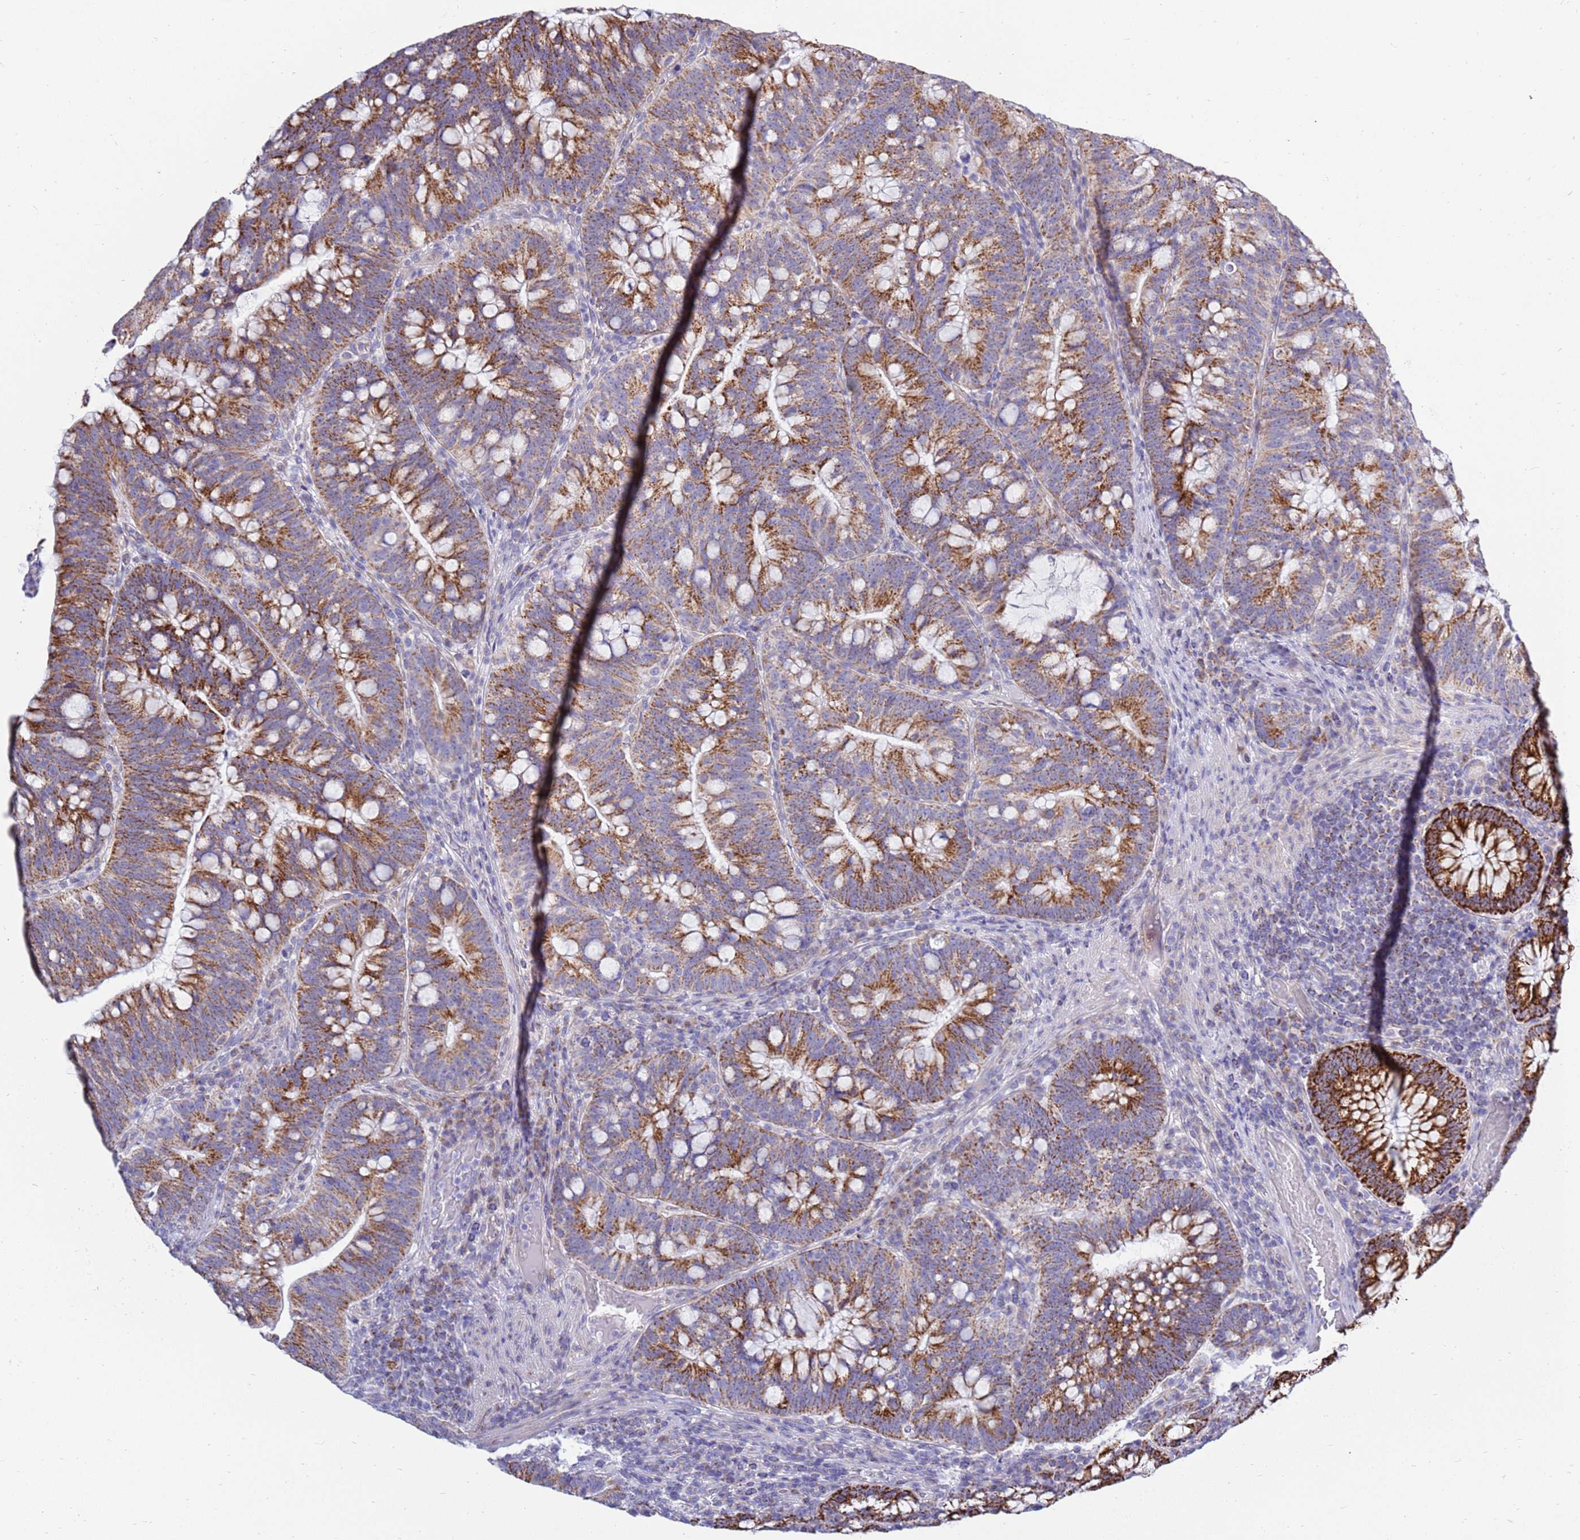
{"staining": {"intensity": "strong", "quantity": ">75%", "location": "cytoplasmic/membranous"}, "tissue": "colorectal cancer", "cell_type": "Tumor cells", "image_type": "cancer", "snomed": [{"axis": "morphology", "description": "Adenocarcinoma, NOS"}, {"axis": "topography", "description": "Colon"}], "caption": "Tumor cells reveal high levels of strong cytoplasmic/membranous positivity in about >75% of cells in human adenocarcinoma (colorectal). (brown staining indicates protein expression, while blue staining denotes nuclei).", "gene": "IGF1R", "patient": {"sex": "female", "age": 66}}